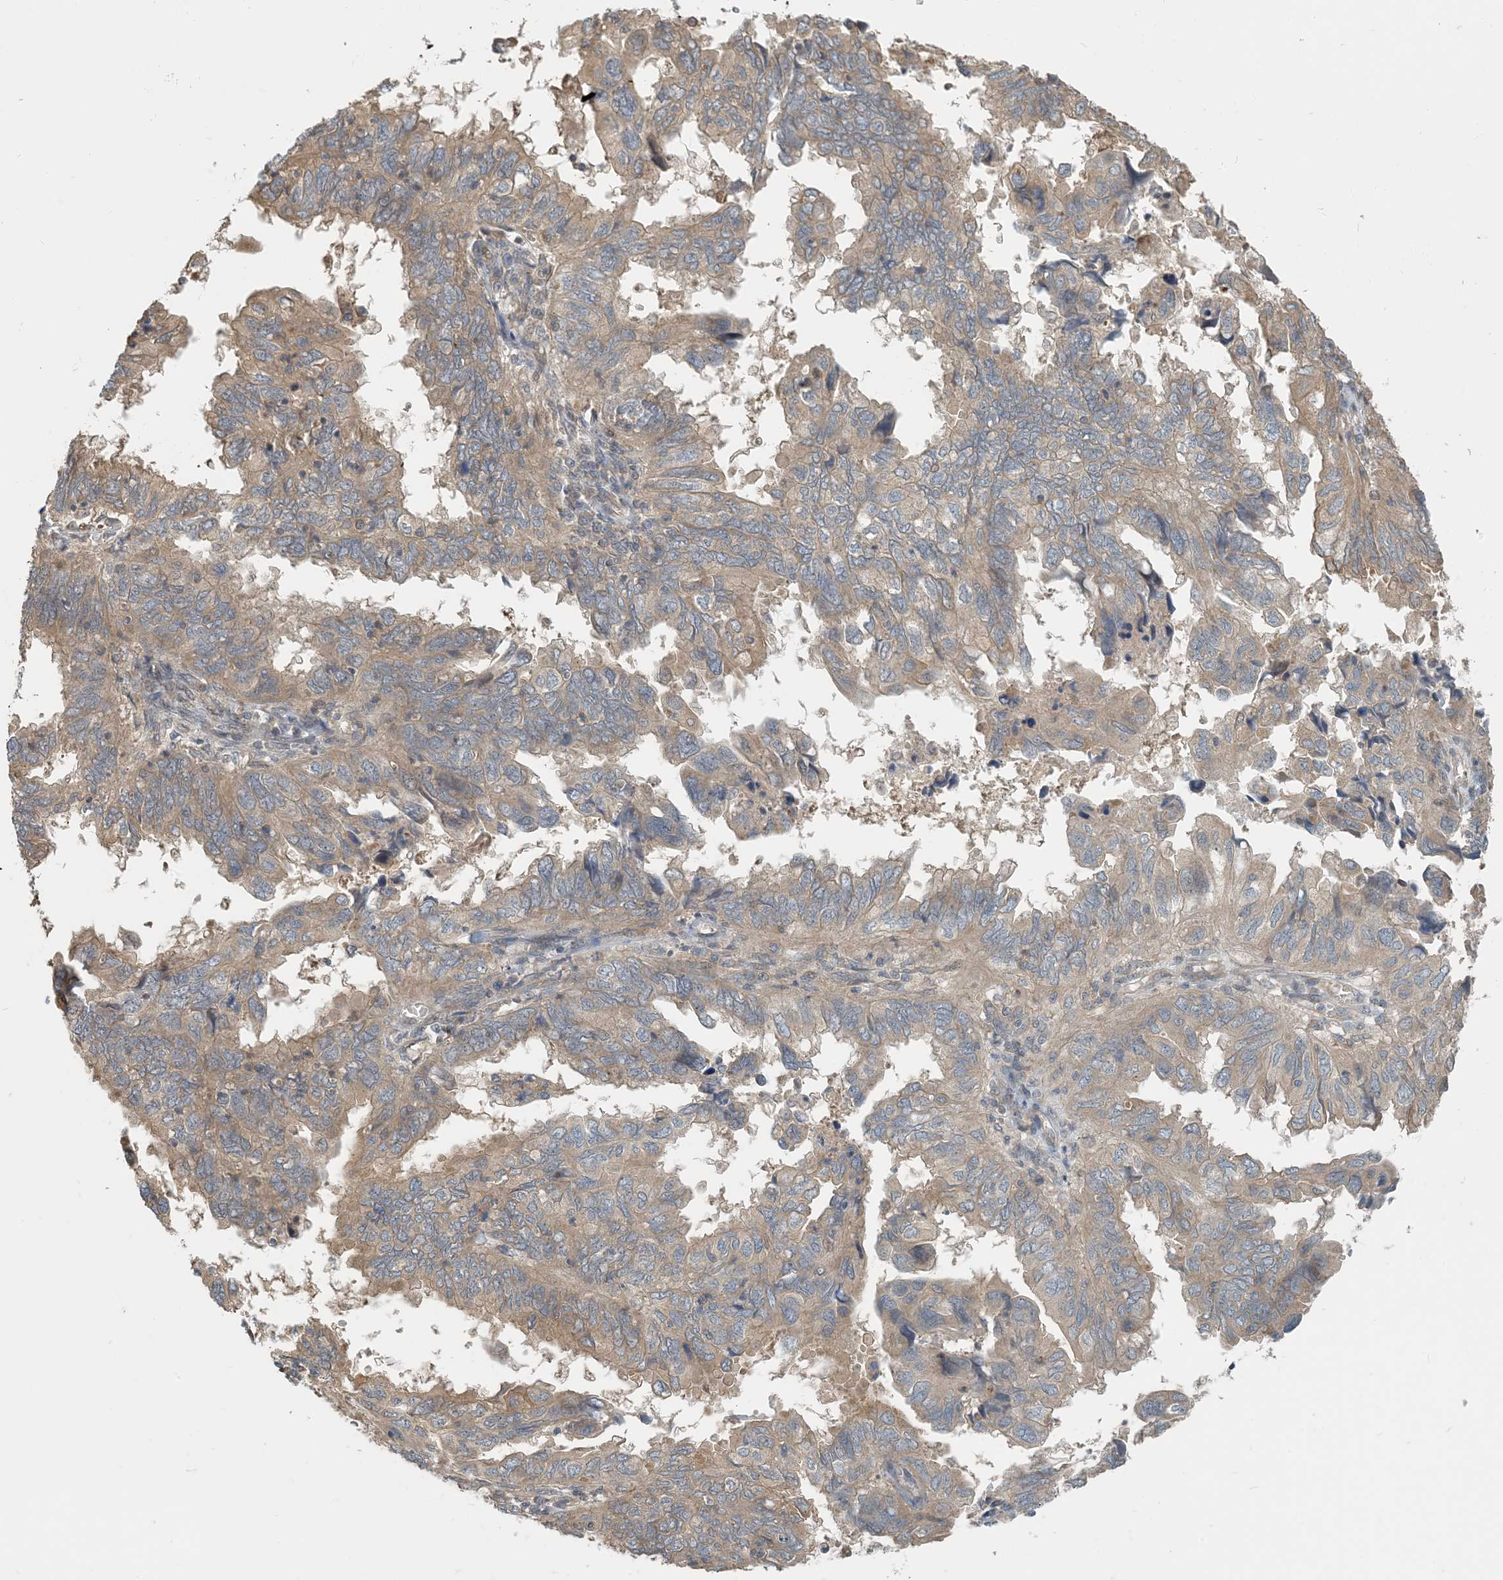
{"staining": {"intensity": "moderate", "quantity": "25%-75%", "location": "cytoplasmic/membranous"}, "tissue": "endometrial cancer", "cell_type": "Tumor cells", "image_type": "cancer", "snomed": [{"axis": "morphology", "description": "Adenocarcinoma, NOS"}, {"axis": "topography", "description": "Uterus"}], "caption": "High-magnification brightfield microscopy of endometrial cancer stained with DAB (3,3'-diaminobenzidine) (brown) and counterstained with hematoxylin (blue). tumor cells exhibit moderate cytoplasmic/membranous positivity is present in approximately25%-75% of cells.", "gene": "ZBTB3", "patient": {"sex": "female", "age": 77}}